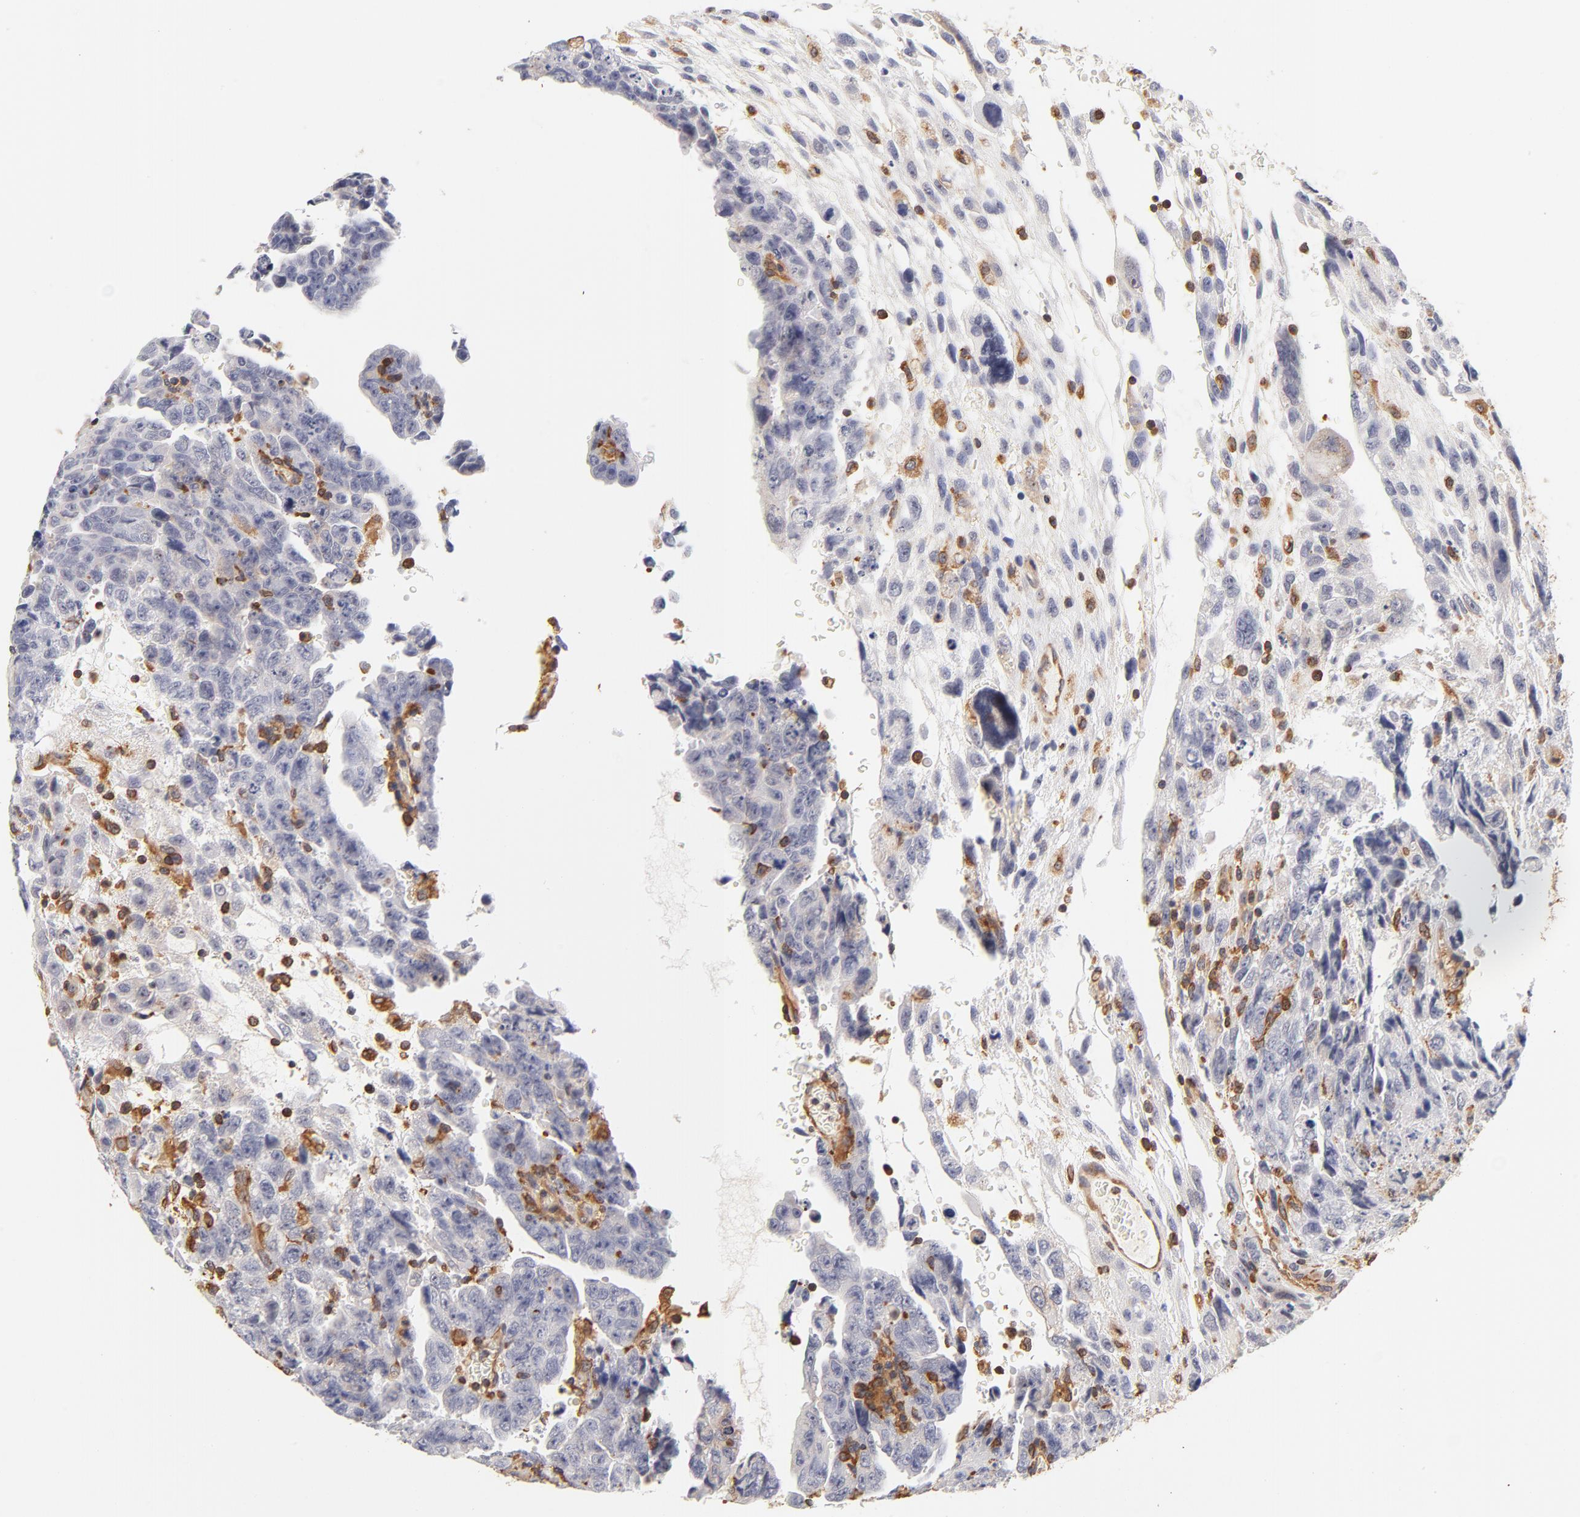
{"staining": {"intensity": "negative", "quantity": "none", "location": "none"}, "tissue": "testis cancer", "cell_type": "Tumor cells", "image_type": "cancer", "snomed": [{"axis": "morphology", "description": "Carcinoma, Embryonal, NOS"}, {"axis": "topography", "description": "Testis"}], "caption": "This is an immunohistochemistry image of human testis cancer. There is no staining in tumor cells.", "gene": "FCMR", "patient": {"sex": "male", "age": 28}}